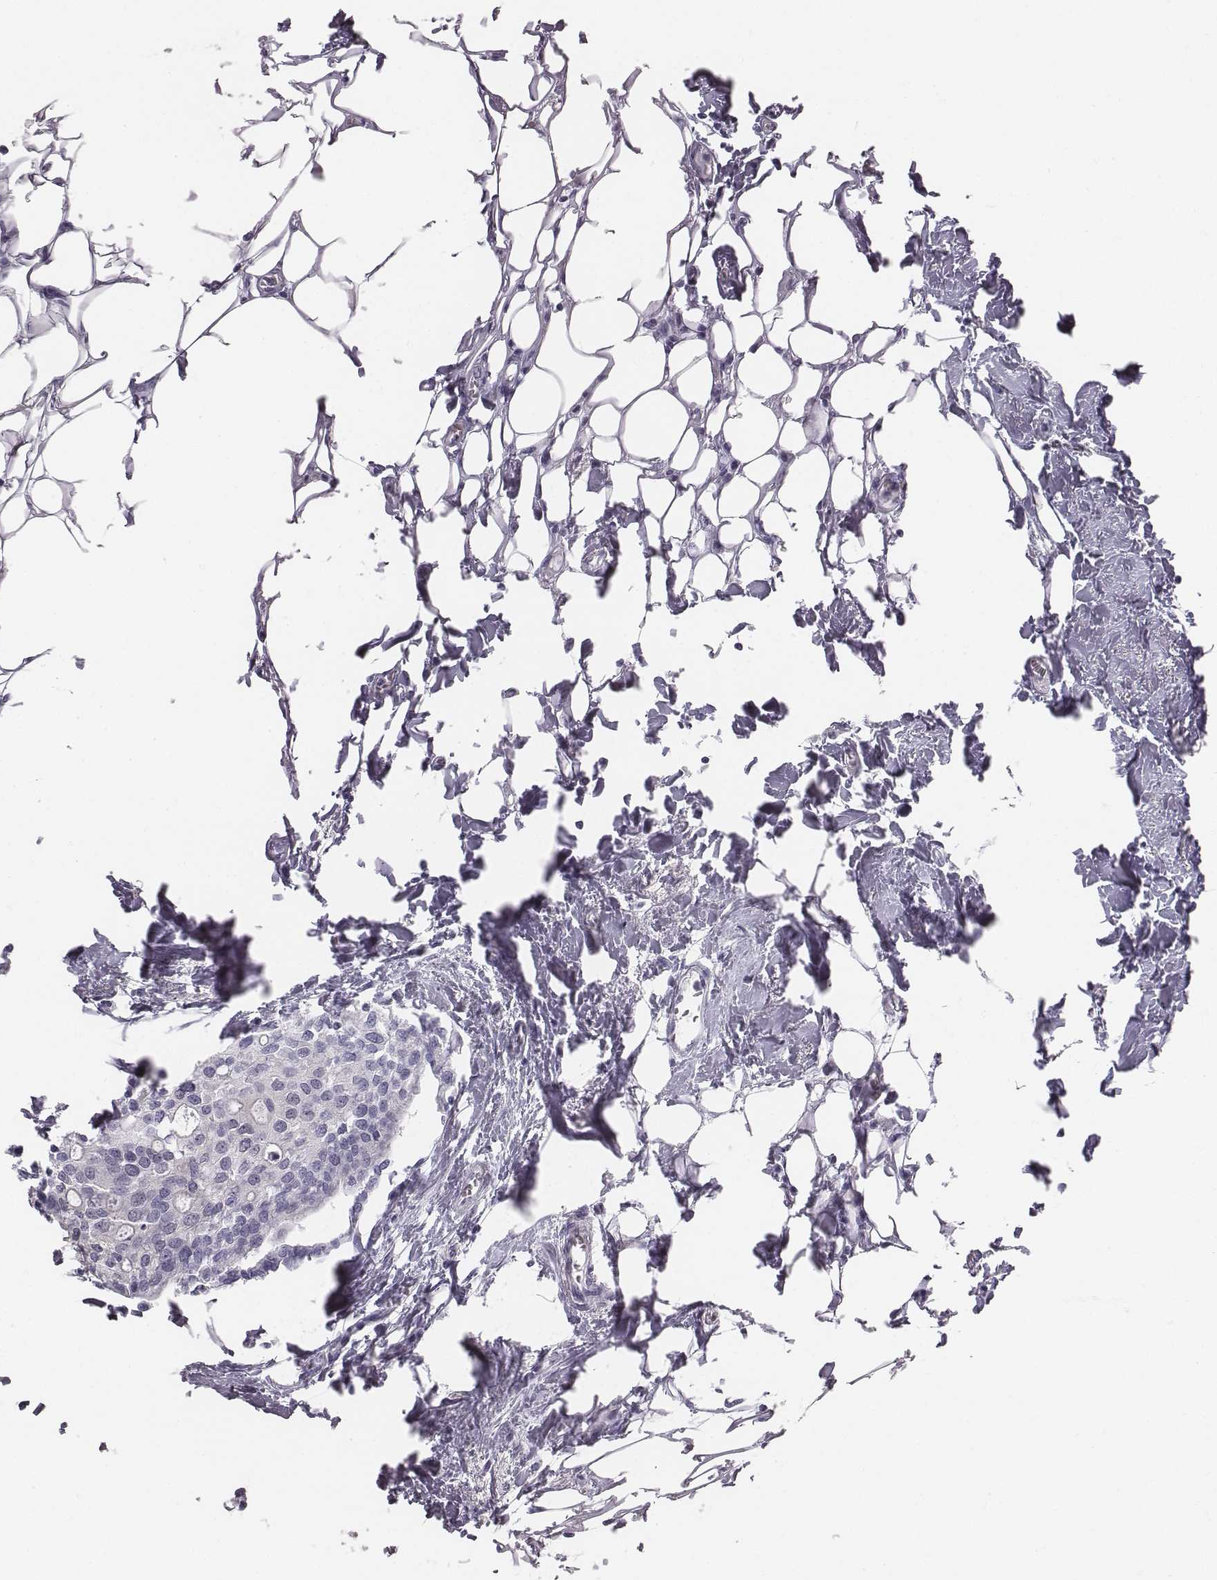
{"staining": {"intensity": "negative", "quantity": "none", "location": "none"}, "tissue": "breast cancer", "cell_type": "Tumor cells", "image_type": "cancer", "snomed": [{"axis": "morphology", "description": "Duct carcinoma"}, {"axis": "topography", "description": "Breast"}], "caption": "A micrograph of infiltrating ductal carcinoma (breast) stained for a protein reveals no brown staining in tumor cells.", "gene": "HBZ", "patient": {"sex": "female", "age": 83}}